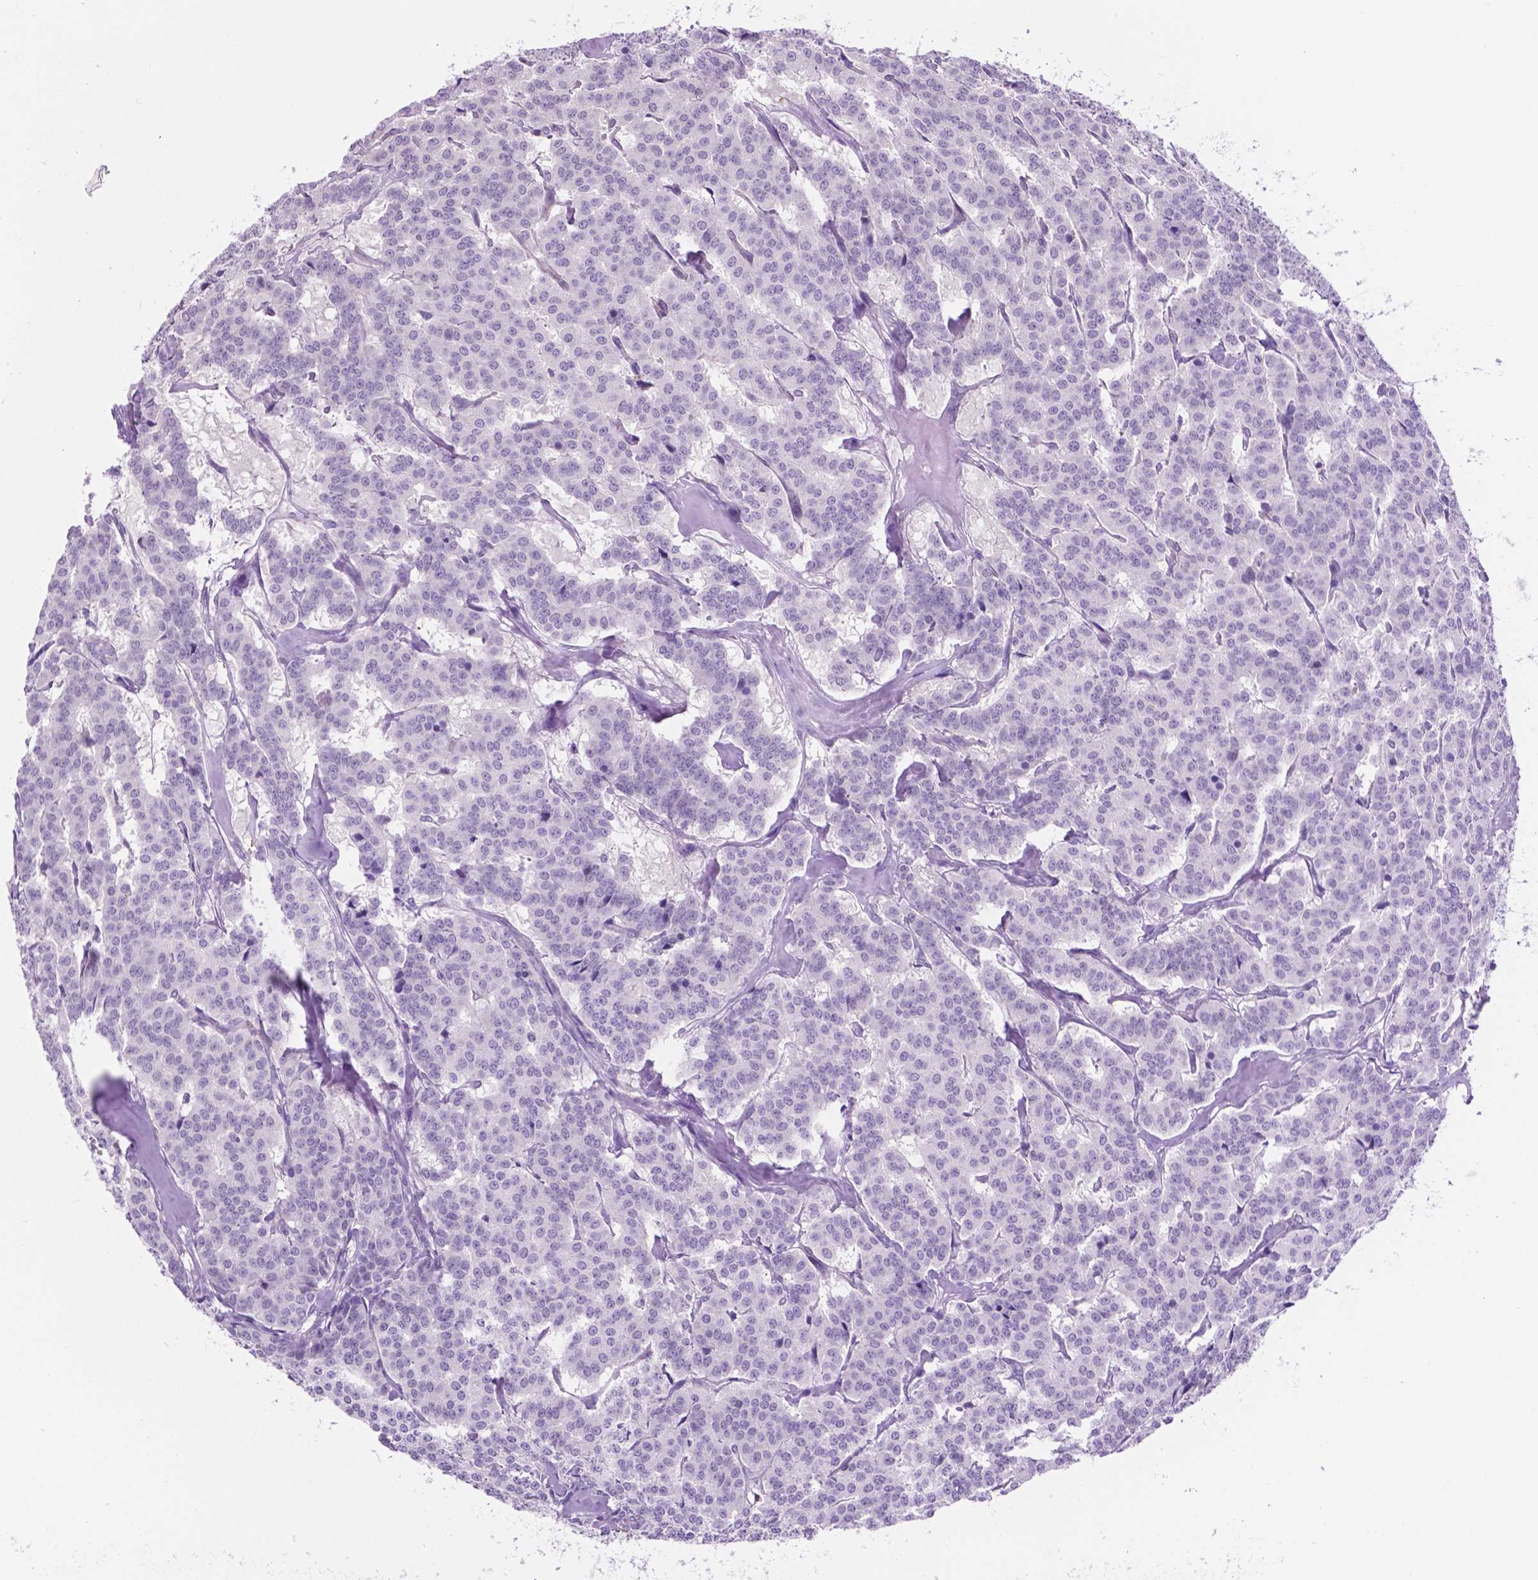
{"staining": {"intensity": "negative", "quantity": "none", "location": "none"}, "tissue": "carcinoid", "cell_type": "Tumor cells", "image_type": "cancer", "snomed": [{"axis": "morphology", "description": "Normal tissue, NOS"}, {"axis": "morphology", "description": "Carcinoid, malignant, NOS"}, {"axis": "topography", "description": "Lung"}], "caption": "Tumor cells are negative for protein expression in human carcinoid.", "gene": "ACY3", "patient": {"sex": "female", "age": 46}}